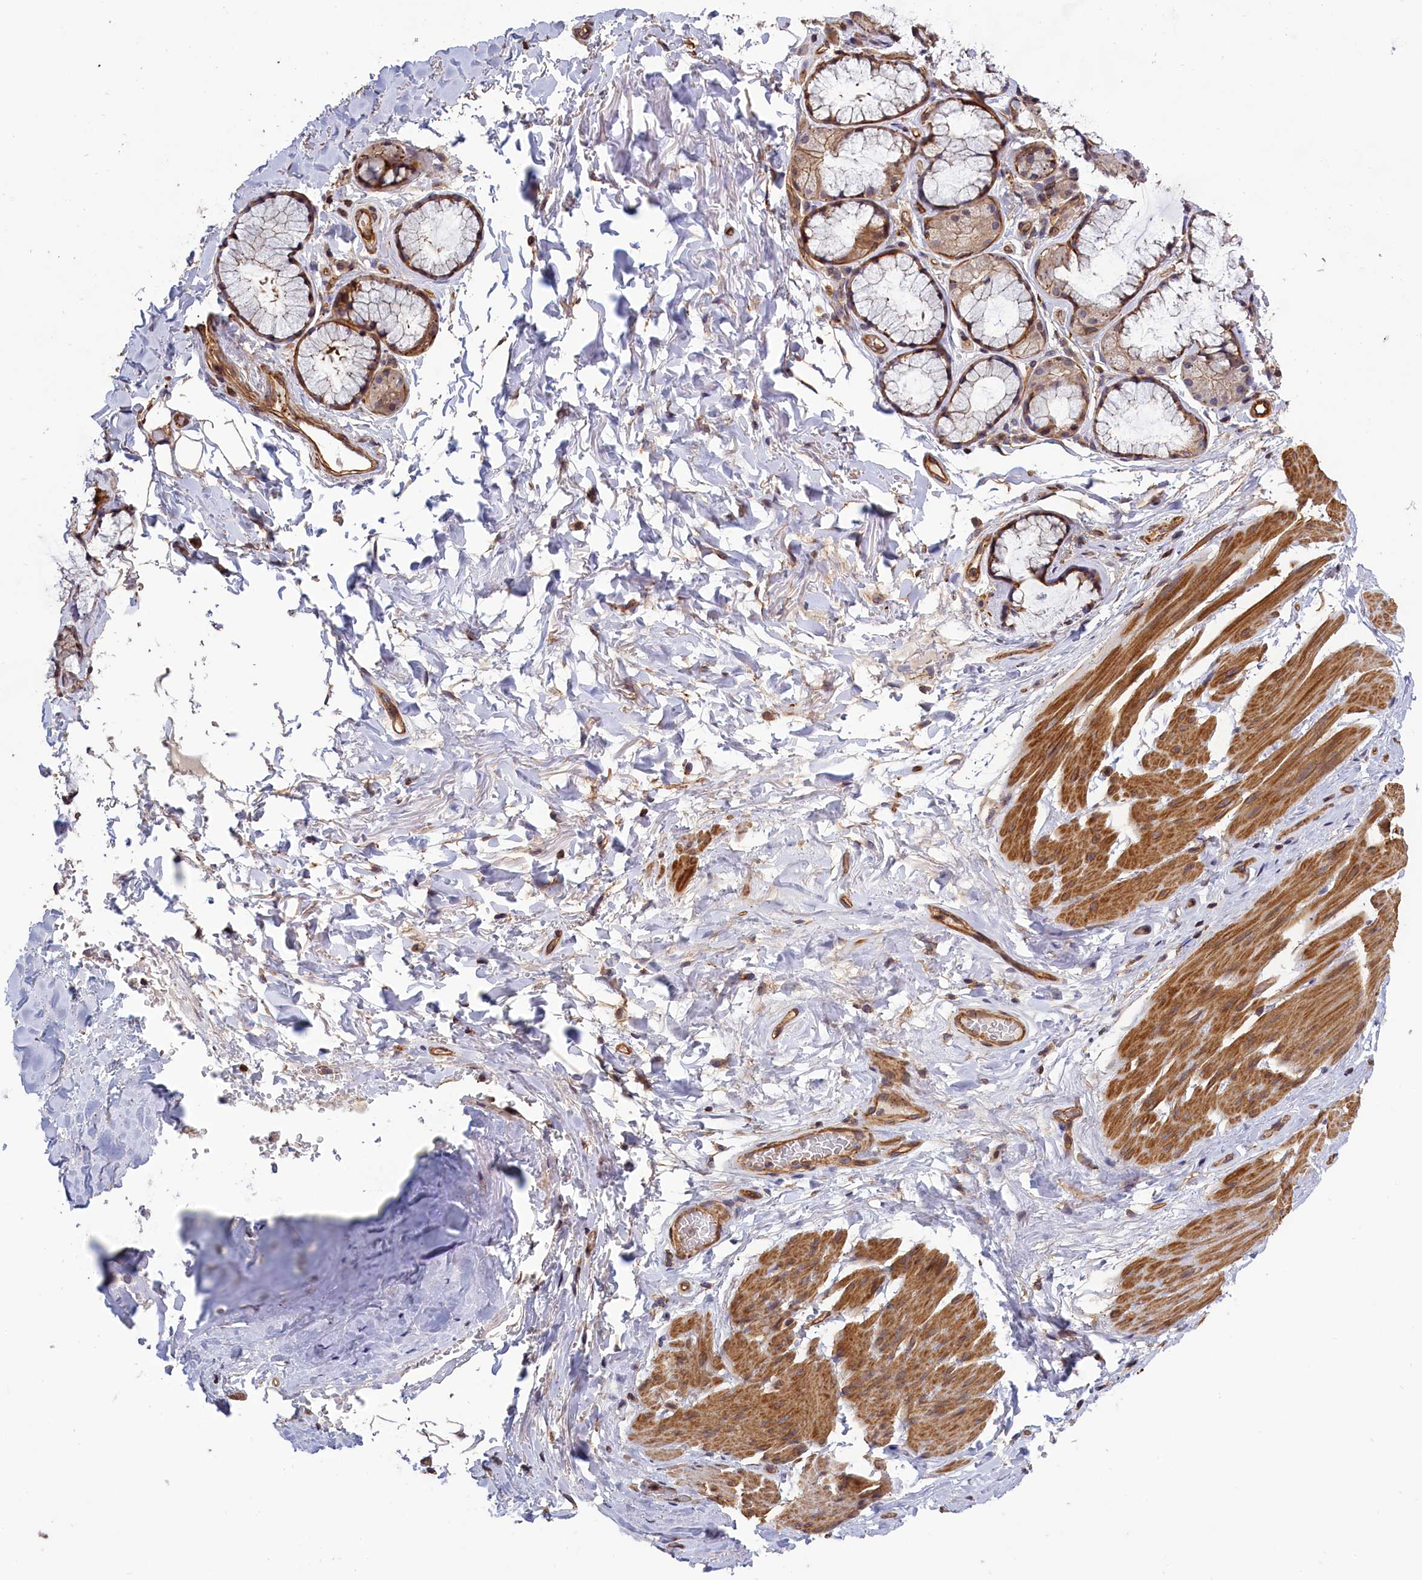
{"staining": {"intensity": "moderate", "quantity": ">75%", "location": "cytoplasmic/membranous"}, "tissue": "adipose tissue", "cell_type": "Adipocytes", "image_type": "normal", "snomed": [{"axis": "morphology", "description": "Normal tissue, NOS"}, {"axis": "topography", "description": "Cartilage tissue"}], "caption": "Immunohistochemical staining of unremarkable adipose tissue reveals medium levels of moderate cytoplasmic/membranous staining in about >75% of adipocytes.", "gene": "ANKRD27", "patient": {"sex": "female", "age": 63}}